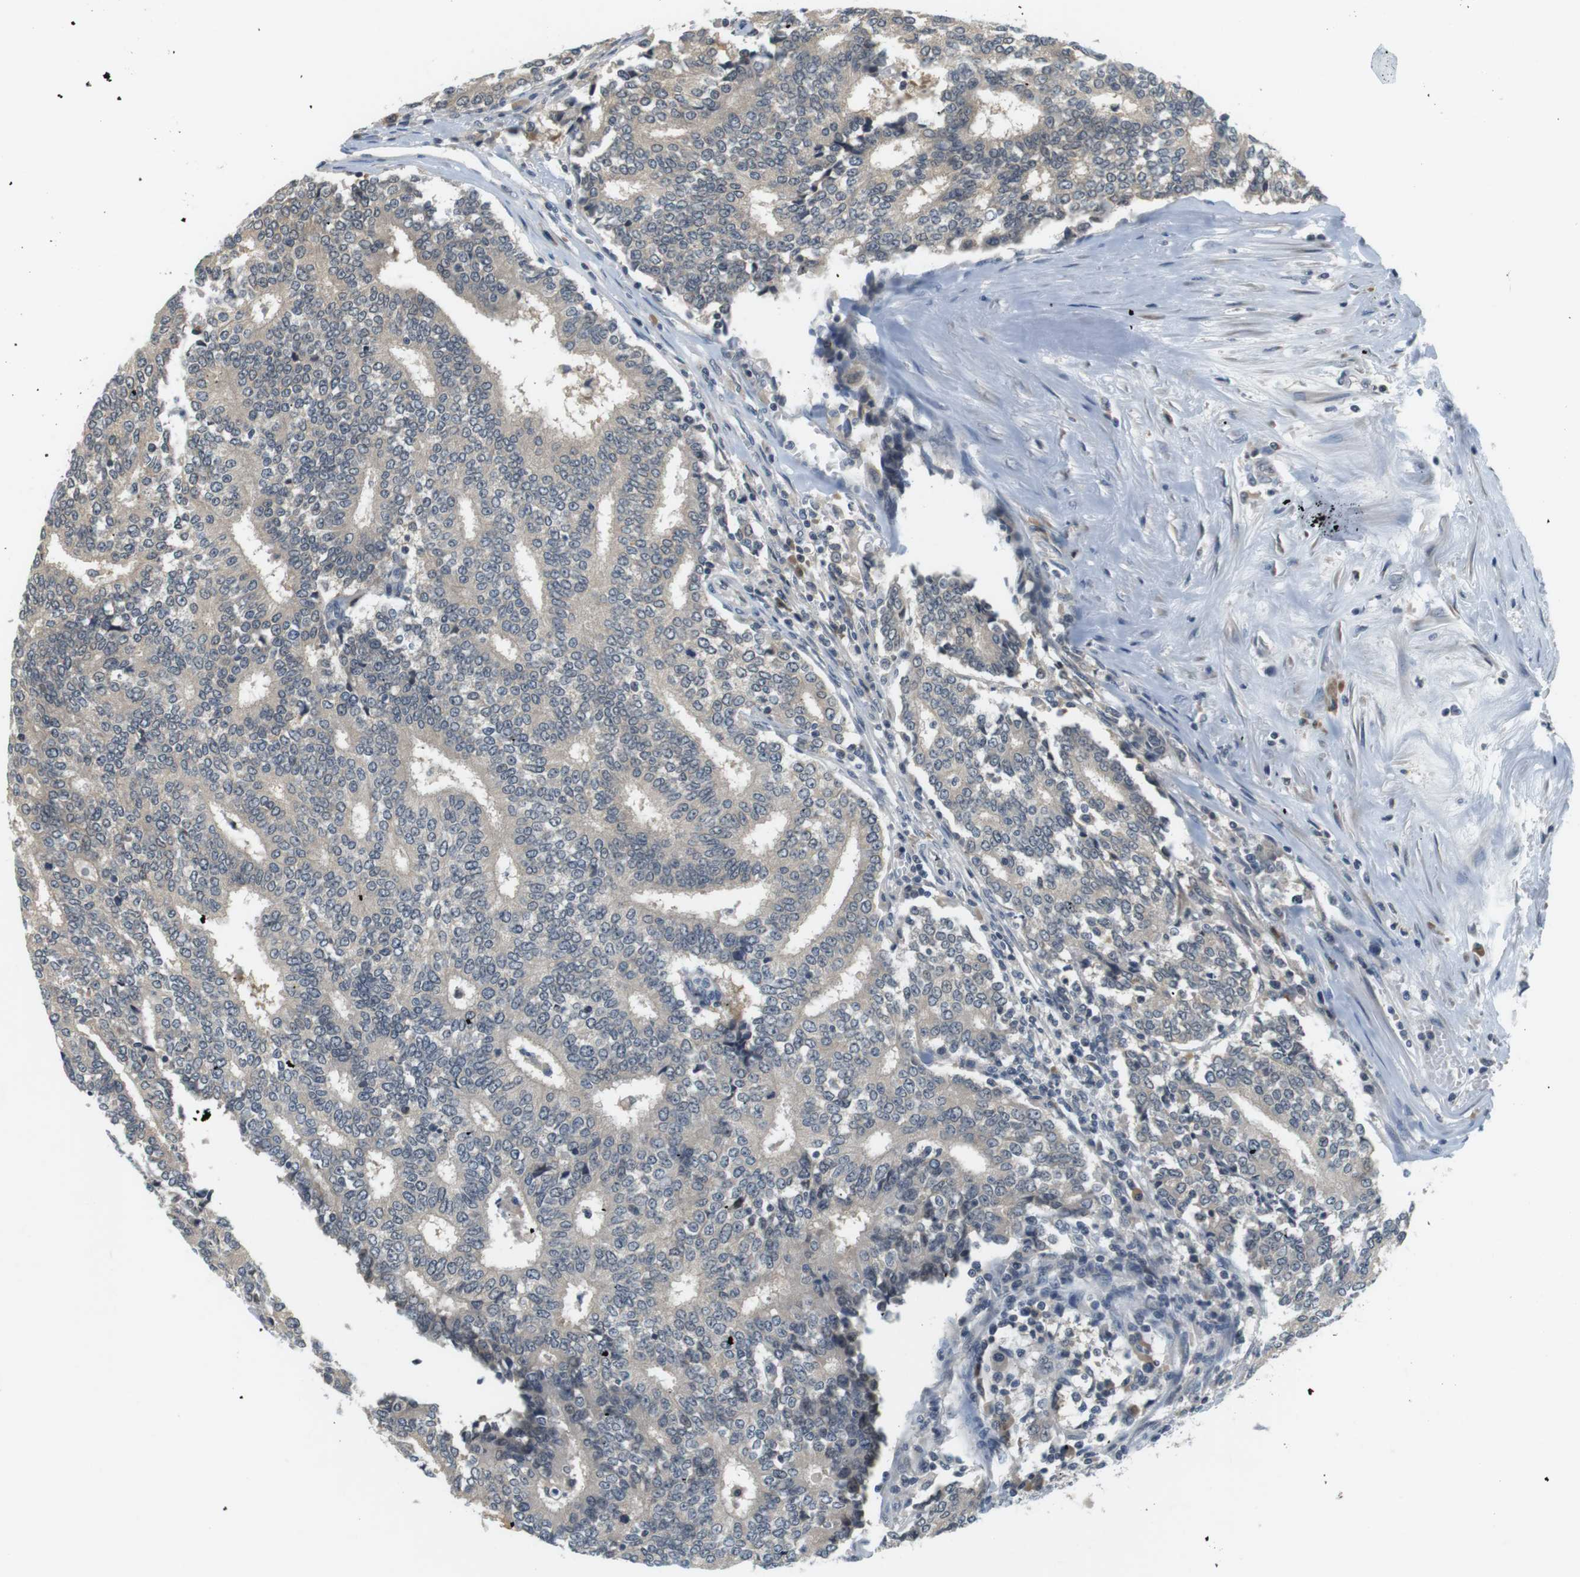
{"staining": {"intensity": "negative", "quantity": "none", "location": "none"}, "tissue": "prostate cancer", "cell_type": "Tumor cells", "image_type": "cancer", "snomed": [{"axis": "morphology", "description": "Normal tissue, NOS"}, {"axis": "morphology", "description": "Adenocarcinoma, High grade"}, {"axis": "topography", "description": "Prostate"}, {"axis": "topography", "description": "Seminal veicle"}], "caption": "High power microscopy image of an IHC photomicrograph of prostate adenocarcinoma (high-grade), revealing no significant staining in tumor cells.", "gene": "WNT7A", "patient": {"sex": "male", "age": 55}}